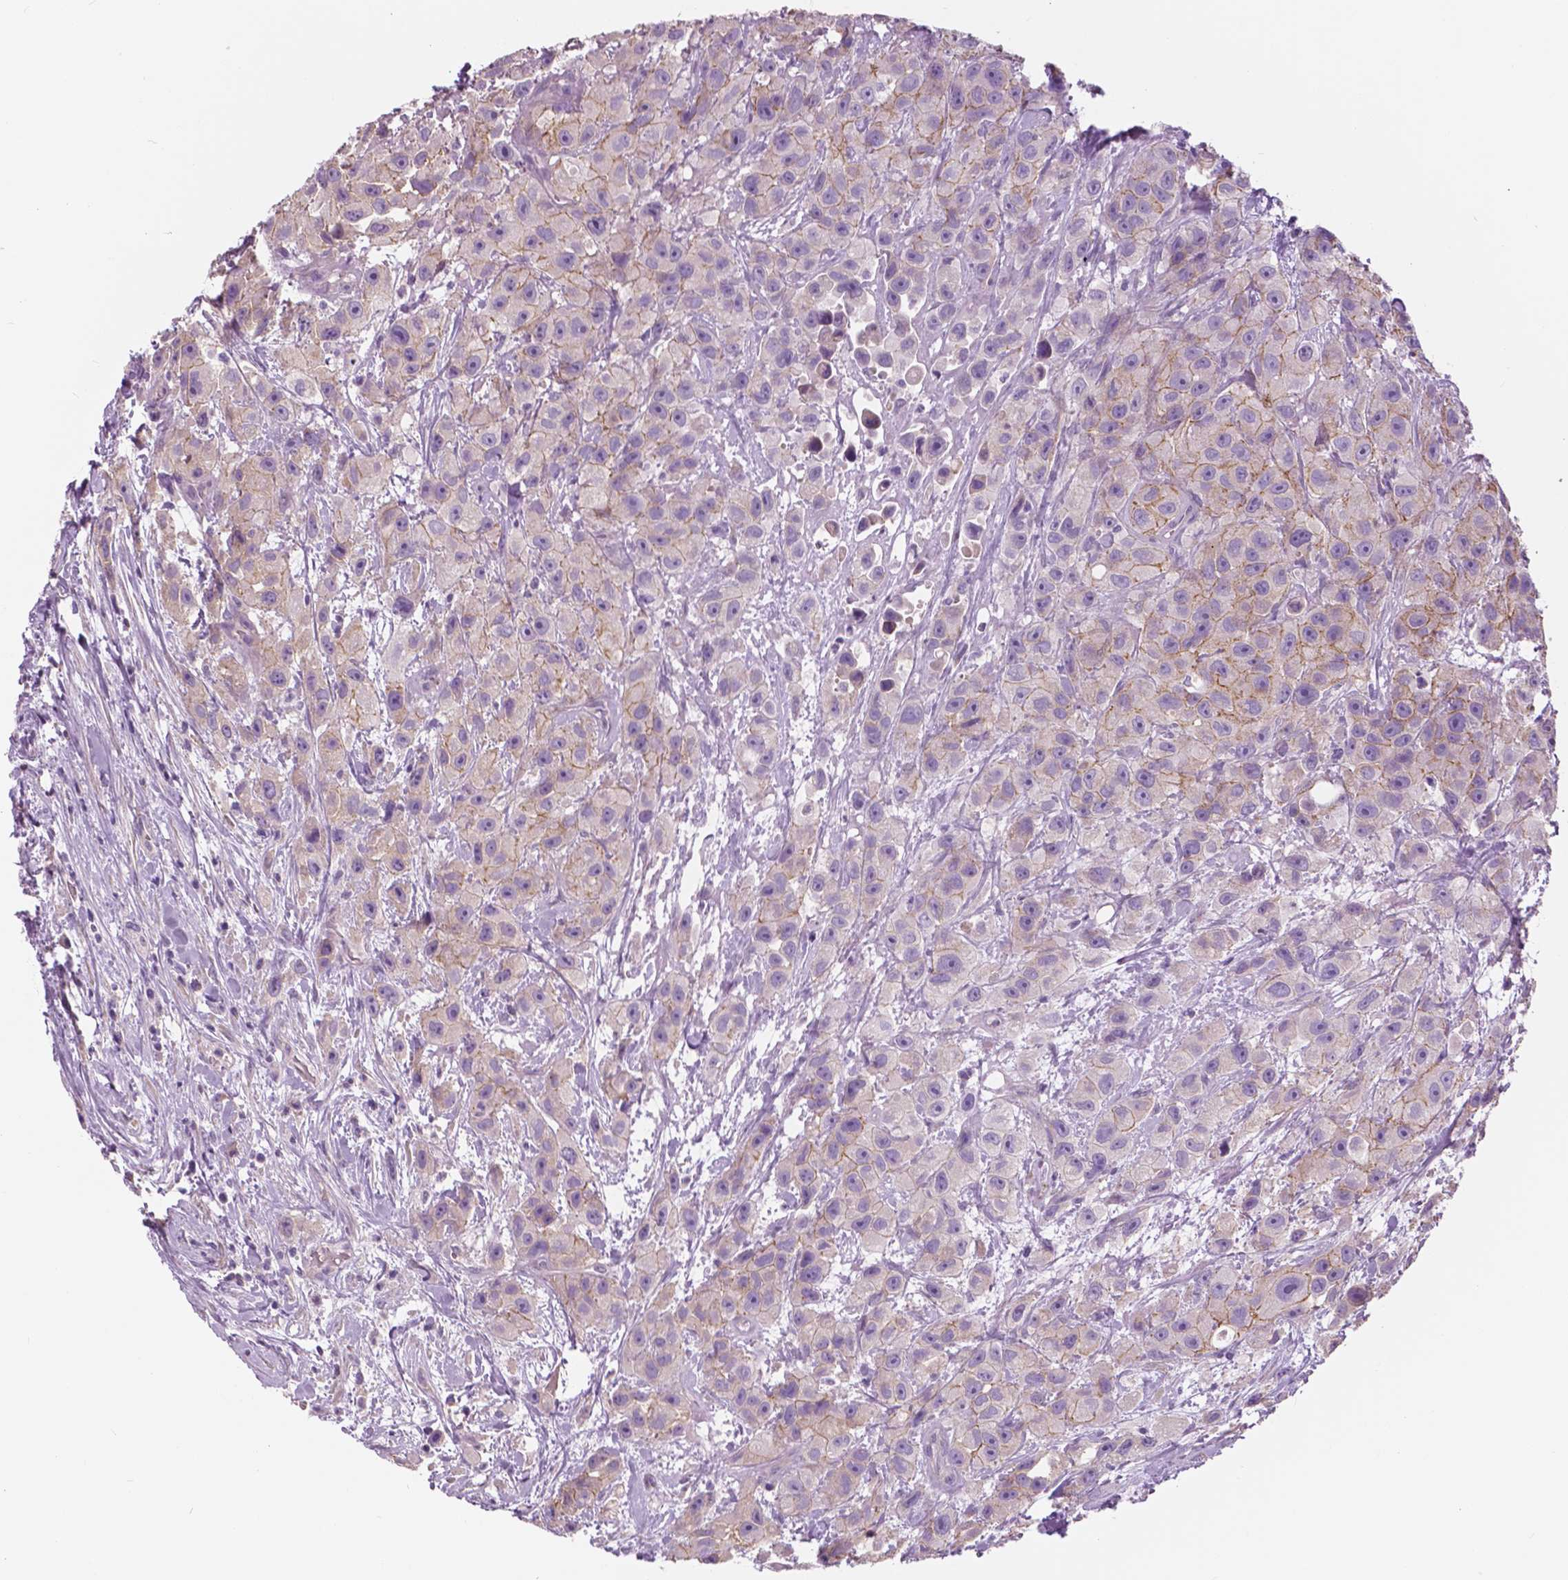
{"staining": {"intensity": "moderate", "quantity": "<25%", "location": "cytoplasmic/membranous"}, "tissue": "urothelial cancer", "cell_type": "Tumor cells", "image_type": "cancer", "snomed": [{"axis": "morphology", "description": "Urothelial carcinoma, High grade"}, {"axis": "topography", "description": "Urinary bladder"}], "caption": "Approximately <25% of tumor cells in human urothelial cancer reveal moderate cytoplasmic/membranous protein expression as visualized by brown immunohistochemical staining.", "gene": "SERPINI1", "patient": {"sex": "male", "age": 79}}